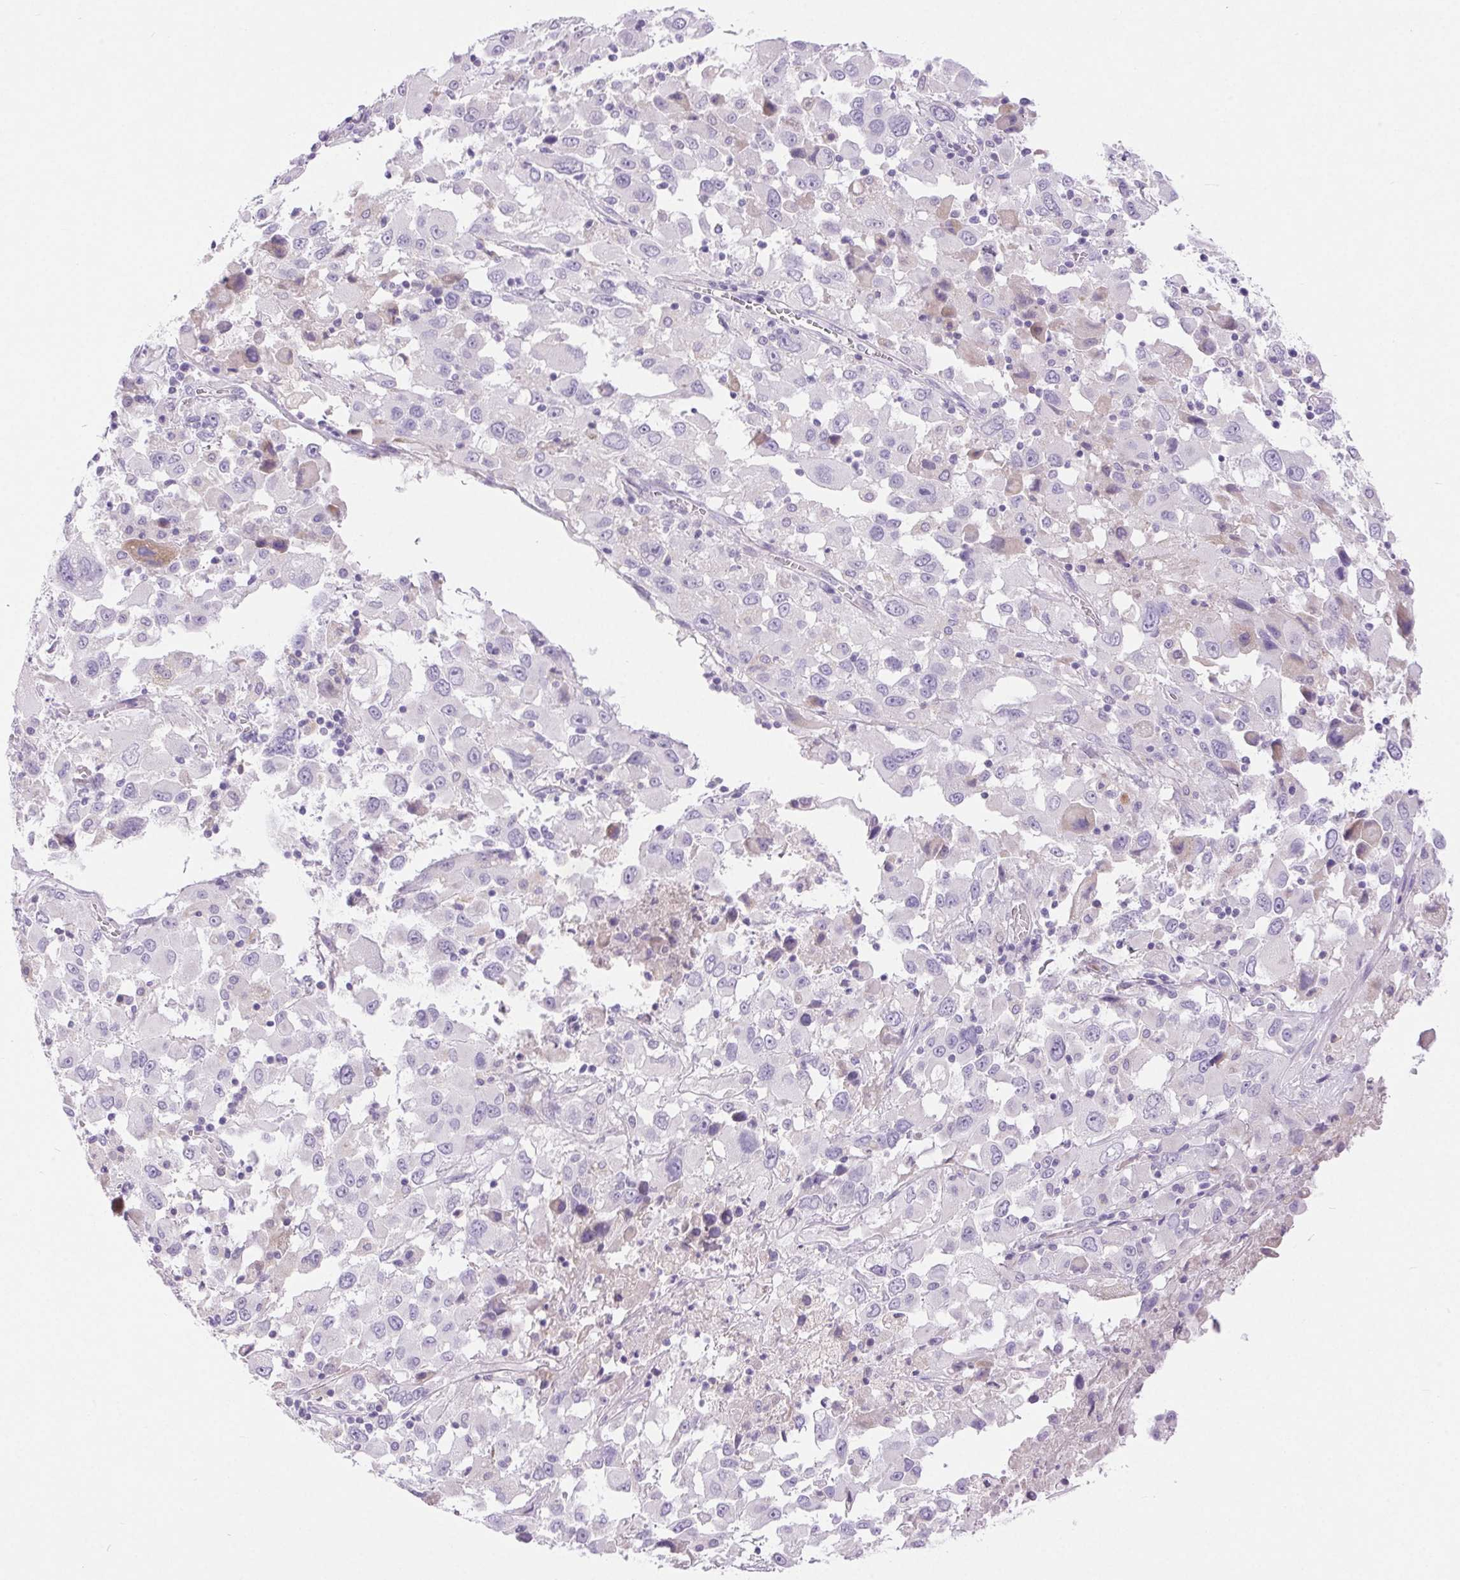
{"staining": {"intensity": "negative", "quantity": "none", "location": "none"}, "tissue": "melanoma", "cell_type": "Tumor cells", "image_type": "cancer", "snomed": [{"axis": "morphology", "description": "Malignant melanoma, Metastatic site"}, {"axis": "topography", "description": "Soft tissue"}], "caption": "Malignant melanoma (metastatic site) was stained to show a protein in brown. There is no significant expression in tumor cells.", "gene": "ARHGAP11B", "patient": {"sex": "male", "age": 50}}